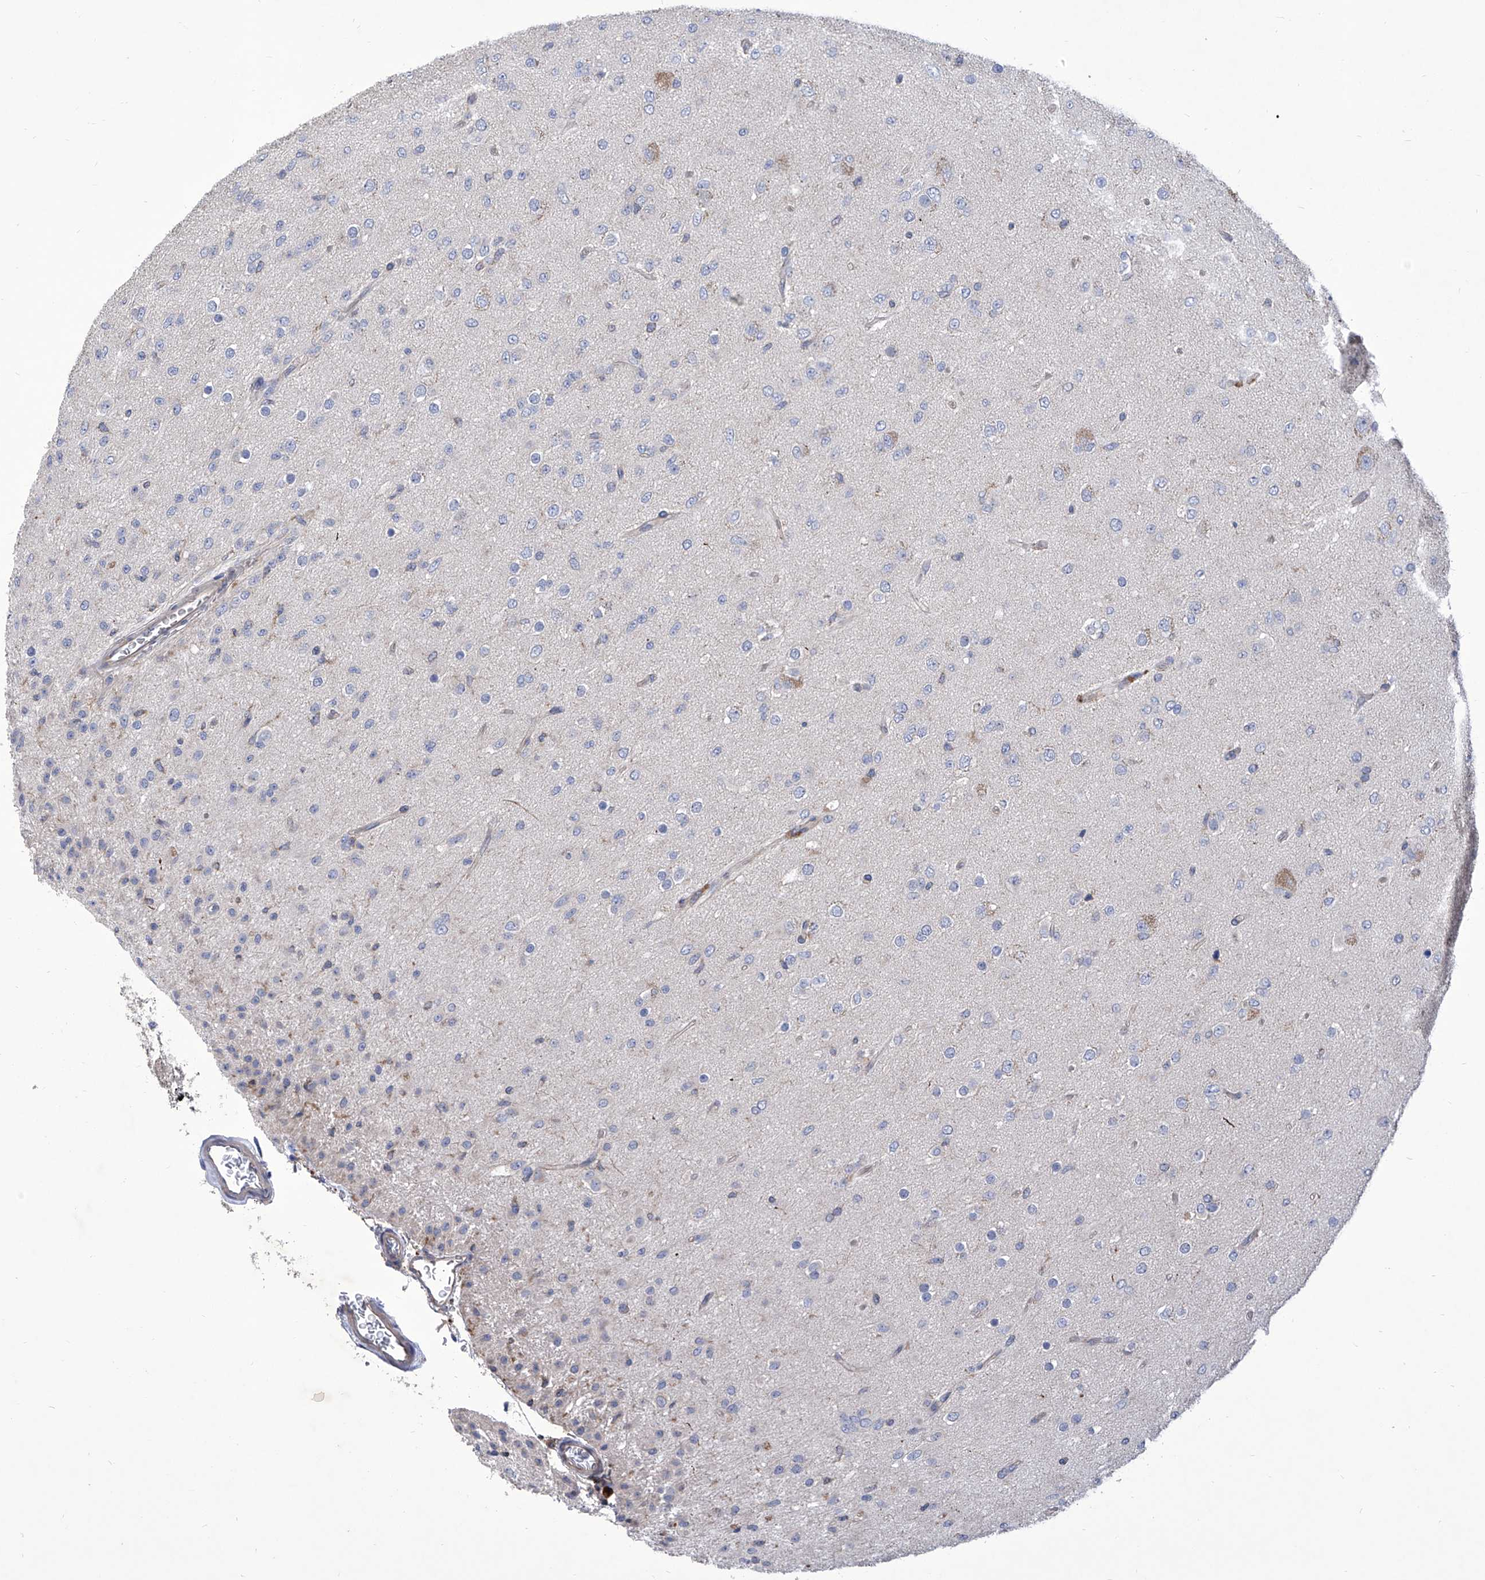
{"staining": {"intensity": "negative", "quantity": "none", "location": "none"}, "tissue": "glioma", "cell_type": "Tumor cells", "image_type": "cancer", "snomed": [{"axis": "morphology", "description": "Glioma, malignant, Low grade"}, {"axis": "topography", "description": "Brain"}], "caption": "There is no significant positivity in tumor cells of low-grade glioma (malignant).", "gene": "TJAP1", "patient": {"sex": "male", "age": 65}}